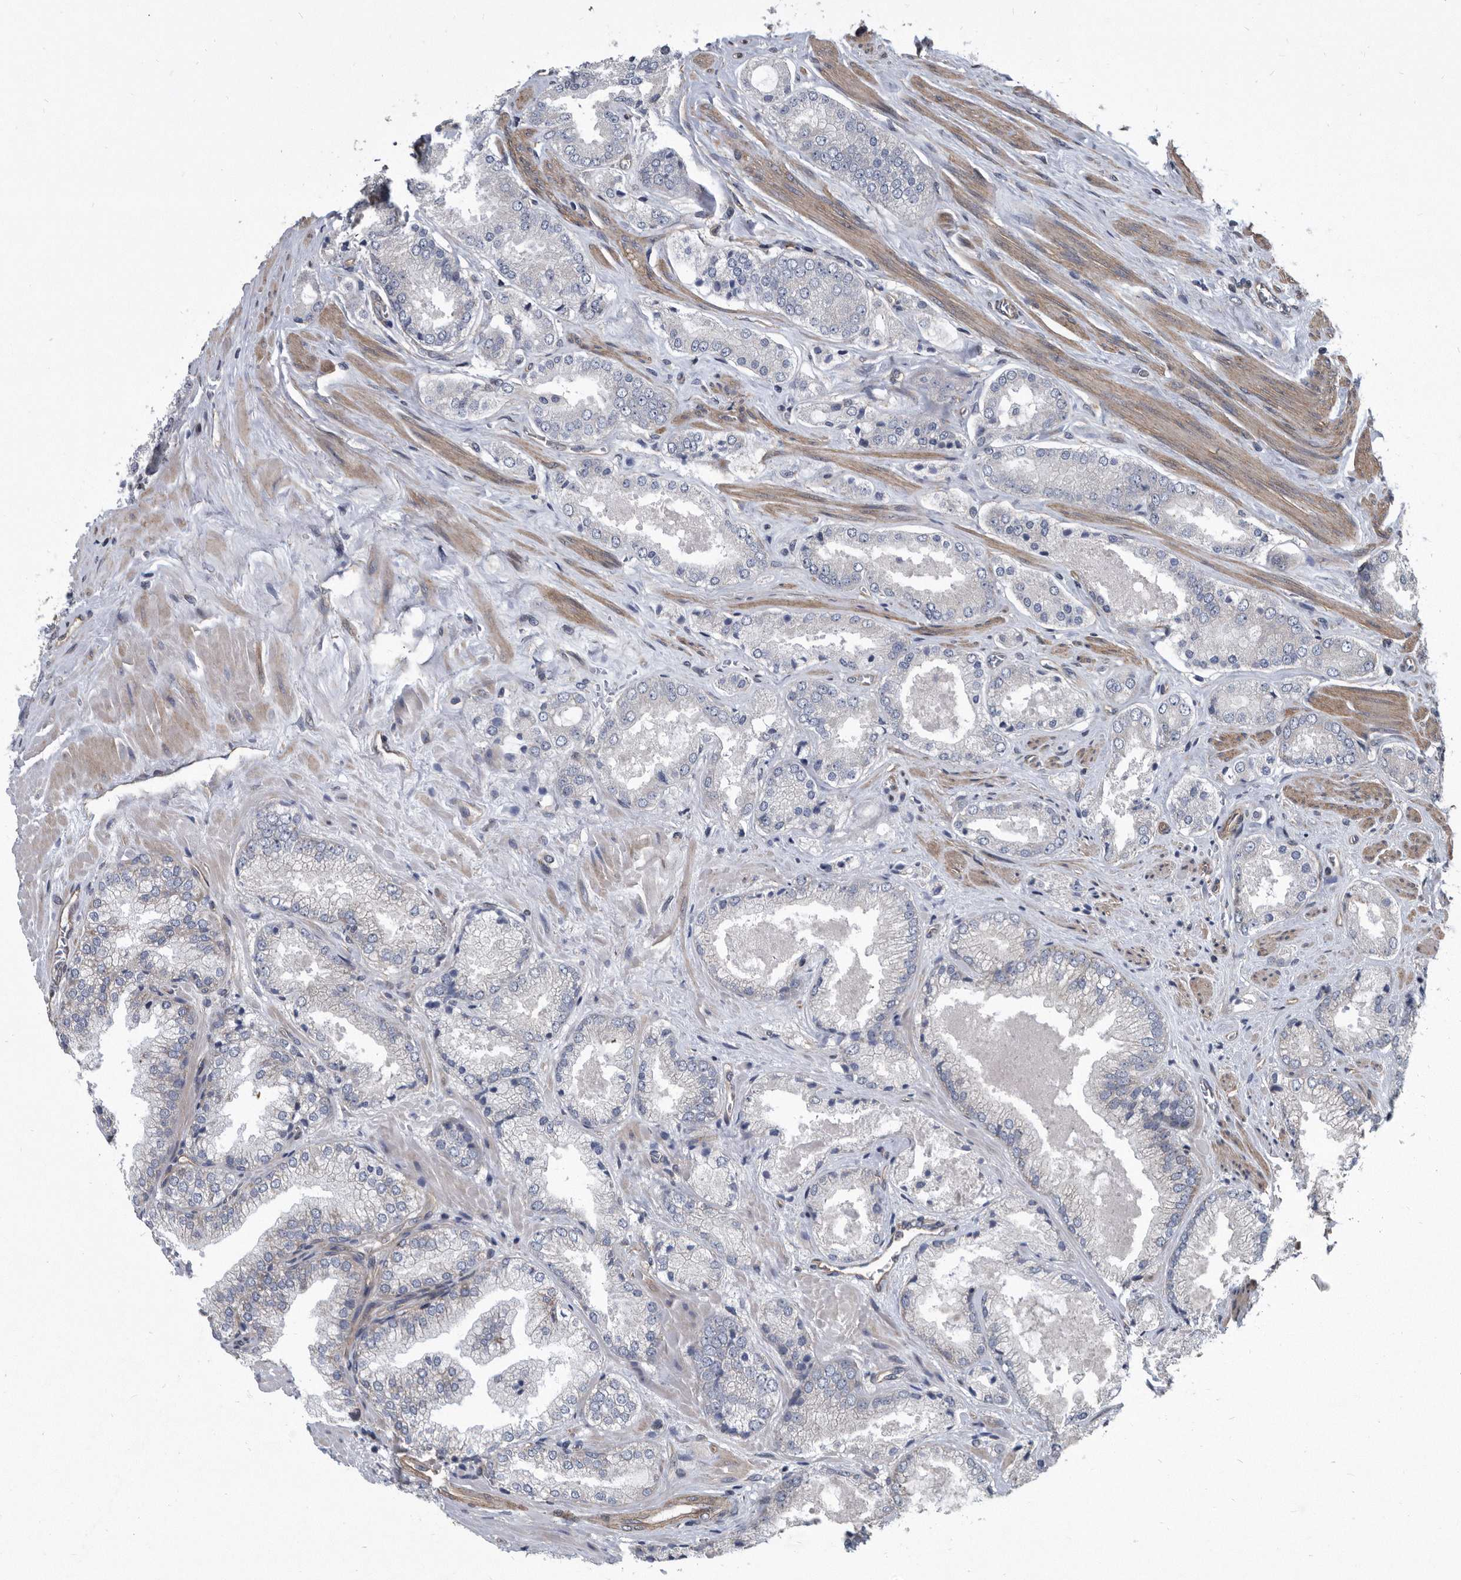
{"staining": {"intensity": "negative", "quantity": "none", "location": "none"}, "tissue": "prostate cancer", "cell_type": "Tumor cells", "image_type": "cancer", "snomed": [{"axis": "morphology", "description": "Adenocarcinoma, High grade"}, {"axis": "topography", "description": "Prostate"}], "caption": "High magnification brightfield microscopy of prostate cancer (high-grade adenocarcinoma) stained with DAB (3,3'-diaminobenzidine) (brown) and counterstained with hematoxylin (blue): tumor cells show no significant staining.", "gene": "ARMCX1", "patient": {"sex": "male", "age": 58}}